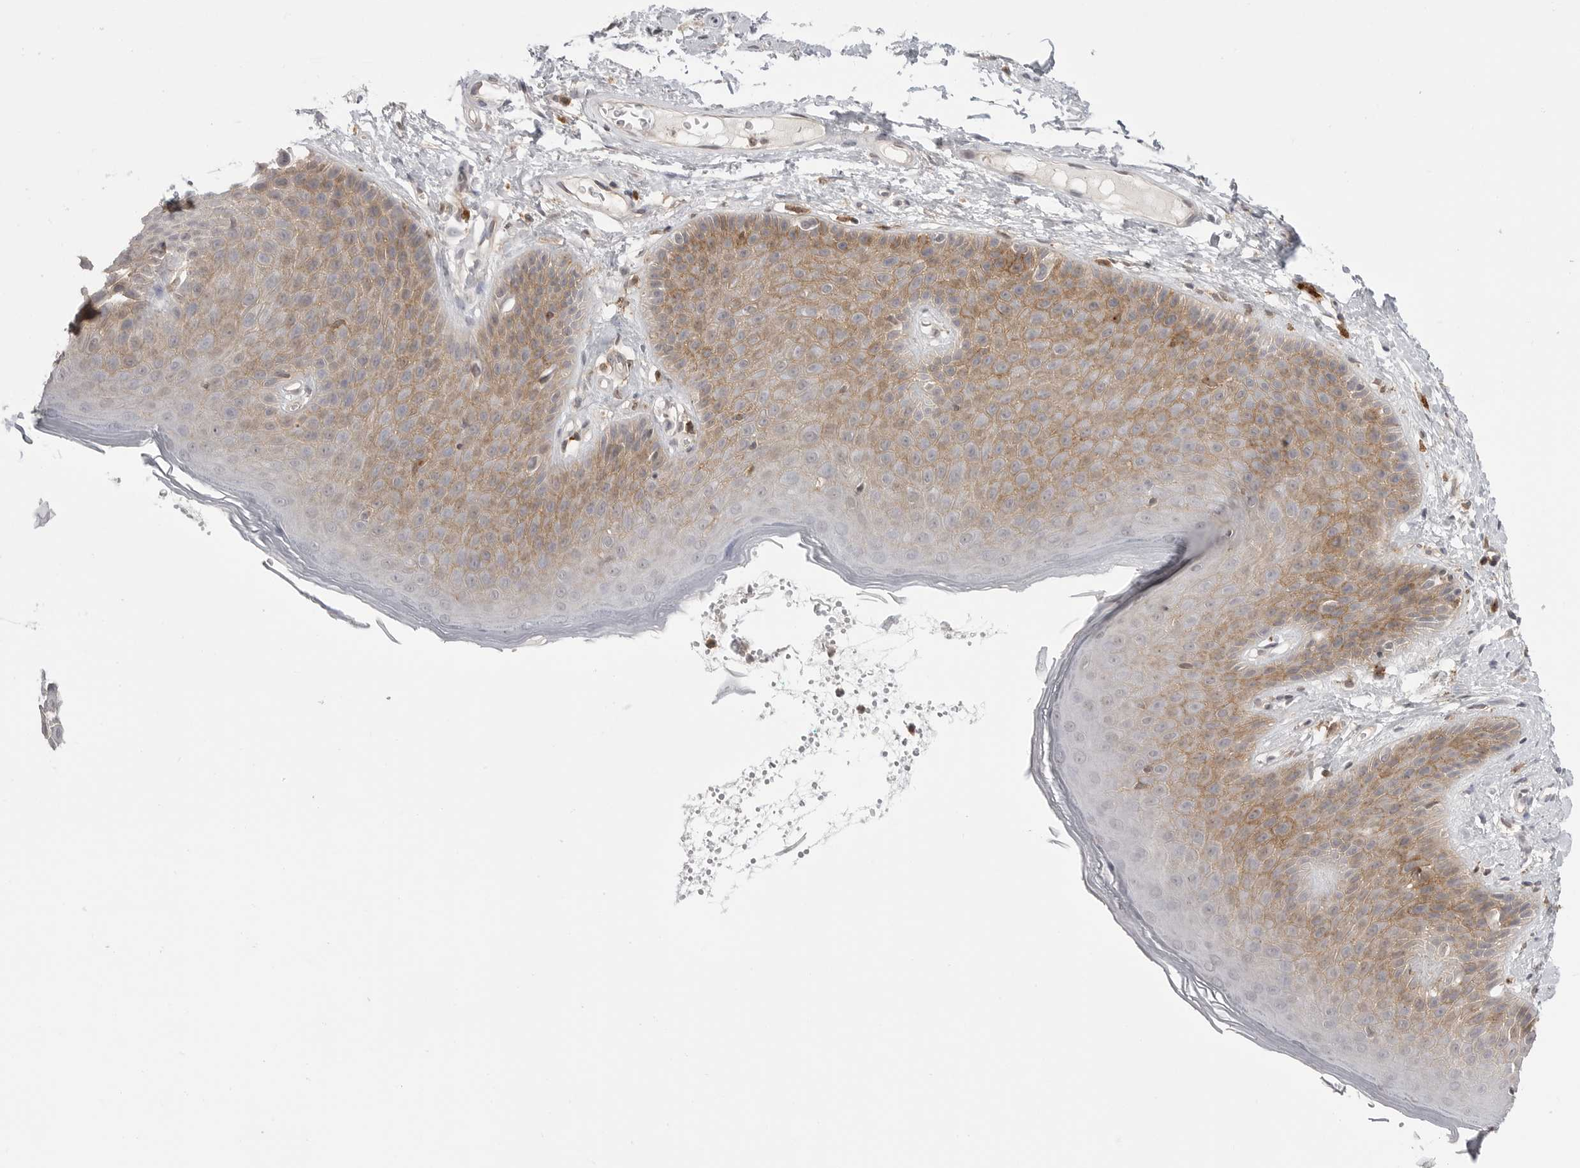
{"staining": {"intensity": "moderate", "quantity": "25%-75%", "location": "cytoplasmic/membranous"}, "tissue": "skin", "cell_type": "Epidermal cells", "image_type": "normal", "snomed": [{"axis": "morphology", "description": "Normal tissue, NOS"}, {"axis": "topography", "description": "Anal"}], "caption": "Skin stained with DAB (3,3'-diaminobenzidine) immunohistochemistry (IHC) demonstrates medium levels of moderate cytoplasmic/membranous positivity in approximately 25%-75% of epidermal cells. (Brightfield microscopy of DAB IHC at high magnification).", "gene": "IFNGR1", "patient": {"sex": "male", "age": 74}}